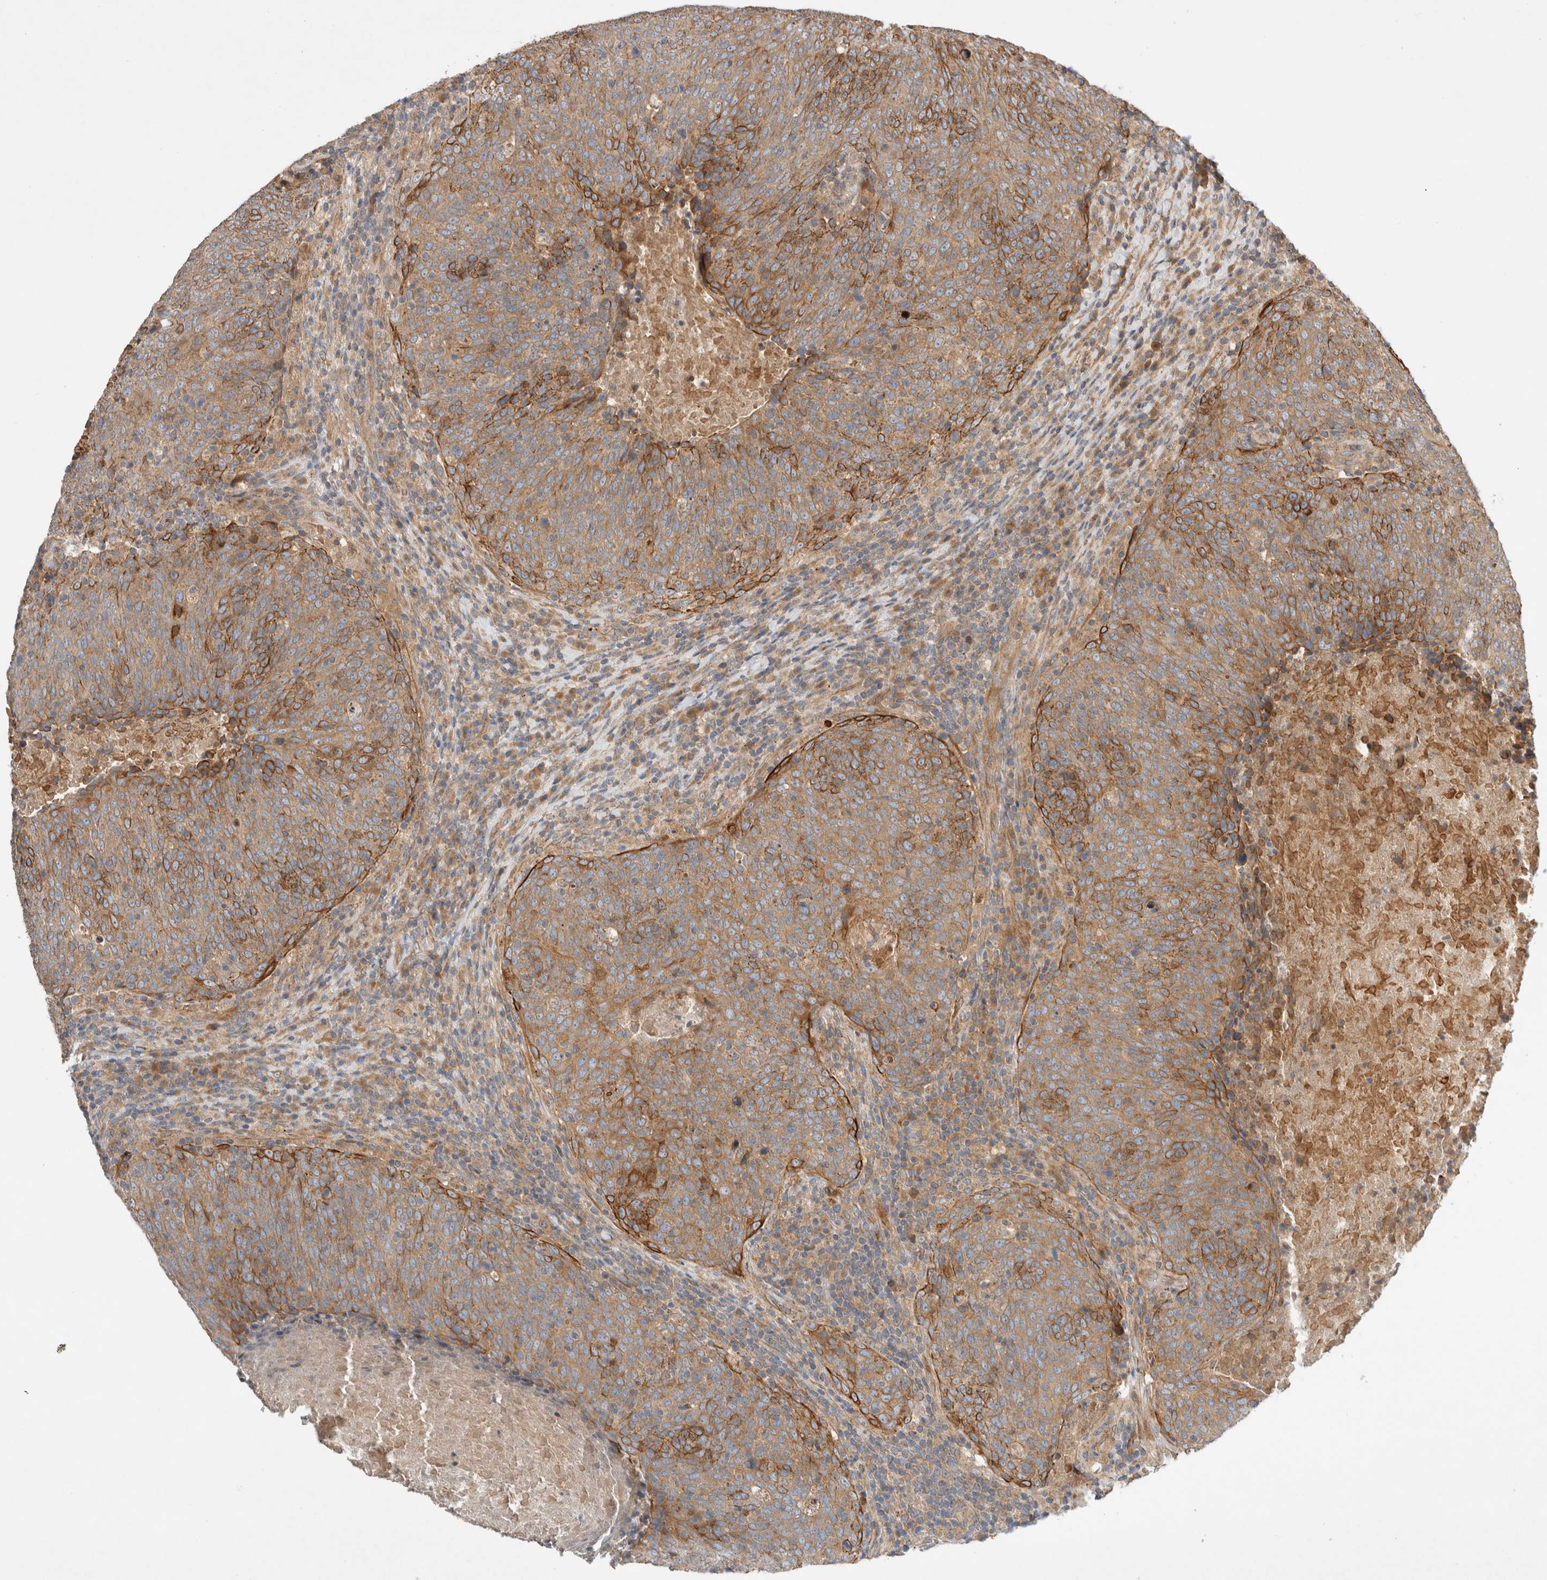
{"staining": {"intensity": "moderate", "quantity": ">75%", "location": "cytoplasmic/membranous"}, "tissue": "head and neck cancer", "cell_type": "Tumor cells", "image_type": "cancer", "snomed": [{"axis": "morphology", "description": "Squamous cell carcinoma, NOS"}, {"axis": "morphology", "description": "Squamous cell carcinoma, metastatic, NOS"}, {"axis": "topography", "description": "Lymph node"}, {"axis": "topography", "description": "Head-Neck"}], "caption": "Protein expression analysis of head and neck cancer (metastatic squamous cell carcinoma) reveals moderate cytoplasmic/membranous expression in about >75% of tumor cells.", "gene": "ARMC9", "patient": {"sex": "male", "age": 62}}